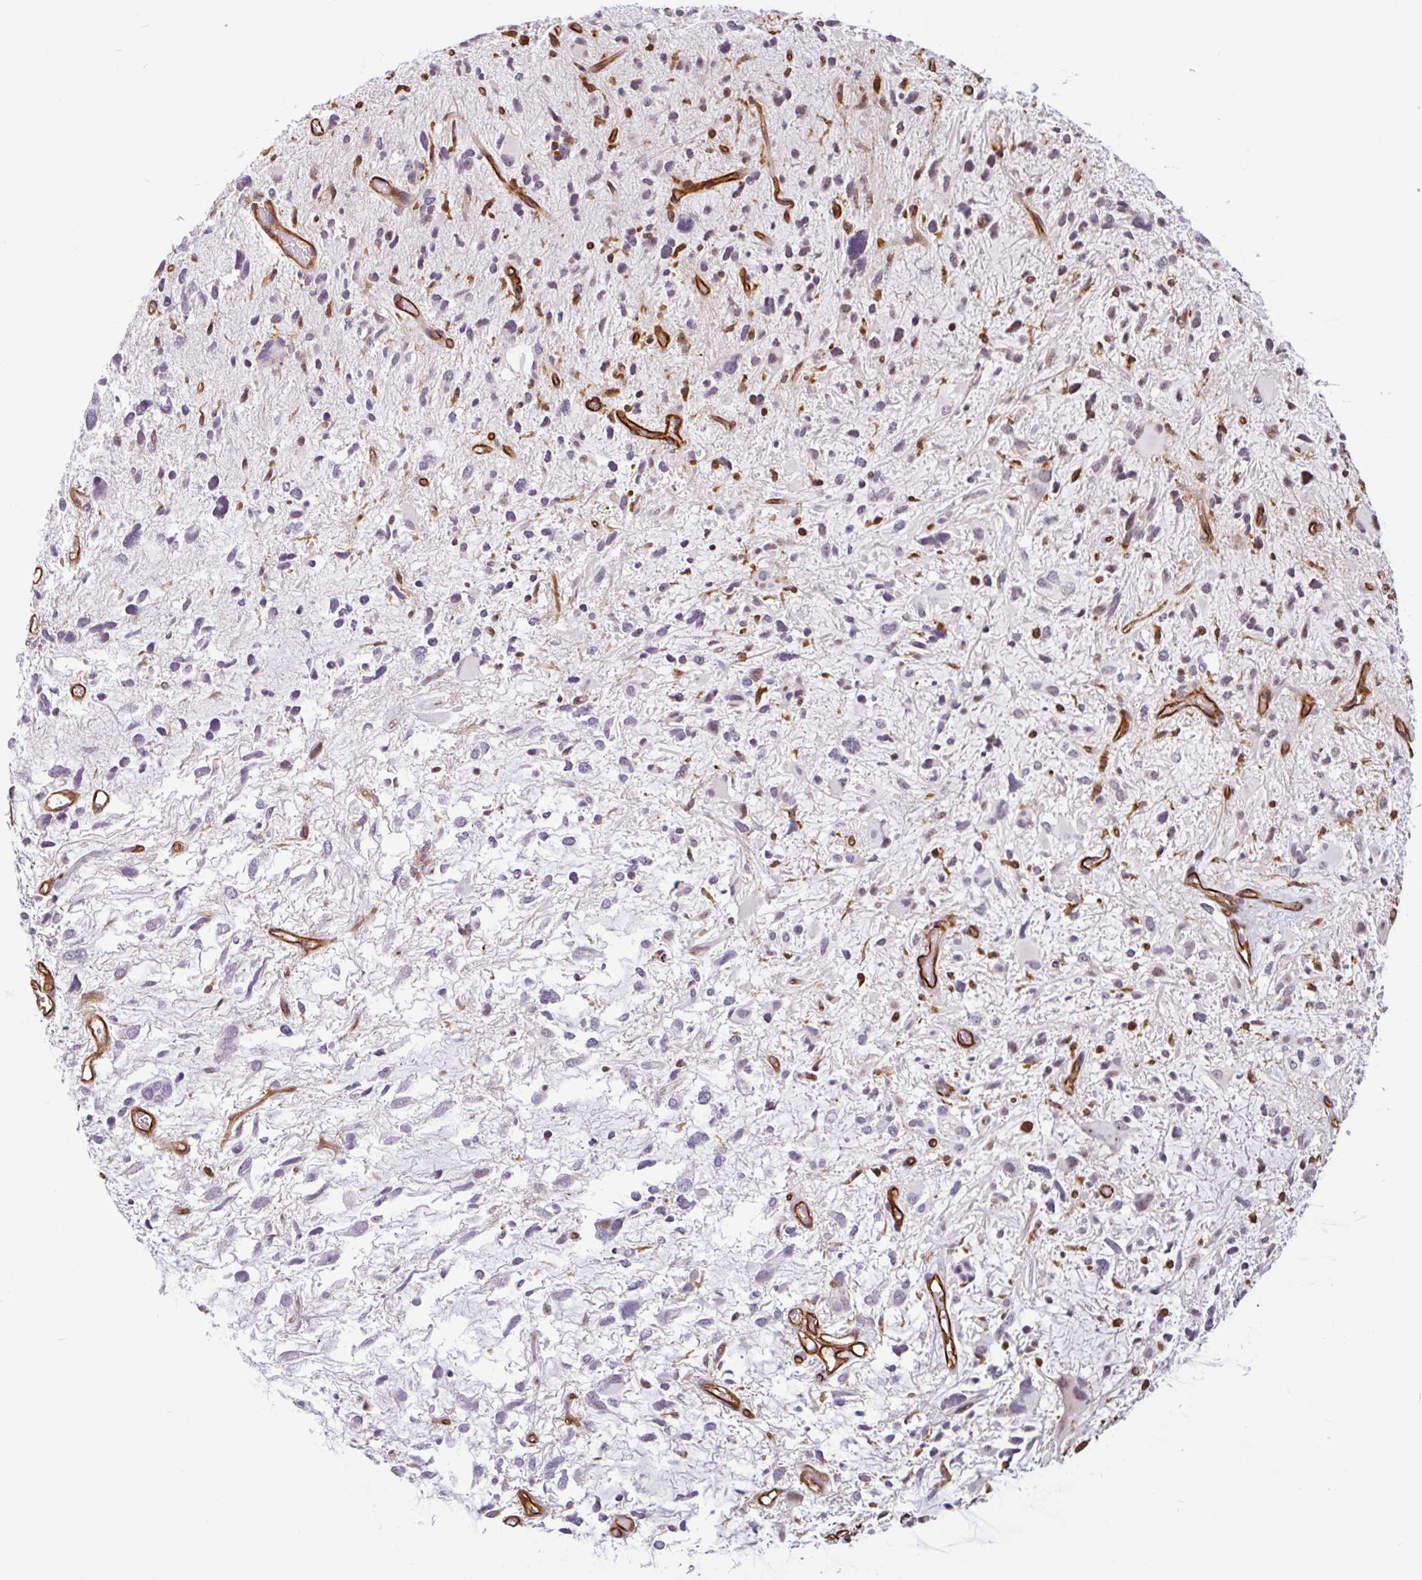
{"staining": {"intensity": "negative", "quantity": "none", "location": "none"}, "tissue": "glioma", "cell_type": "Tumor cells", "image_type": "cancer", "snomed": [{"axis": "morphology", "description": "Glioma, malignant, High grade"}, {"axis": "topography", "description": "Brain"}], "caption": "An image of glioma stained for a protein reveals no brown staining in tumor cells.", "gene": "ZNF689", "patient": {"sex": "female", "age": 11}}